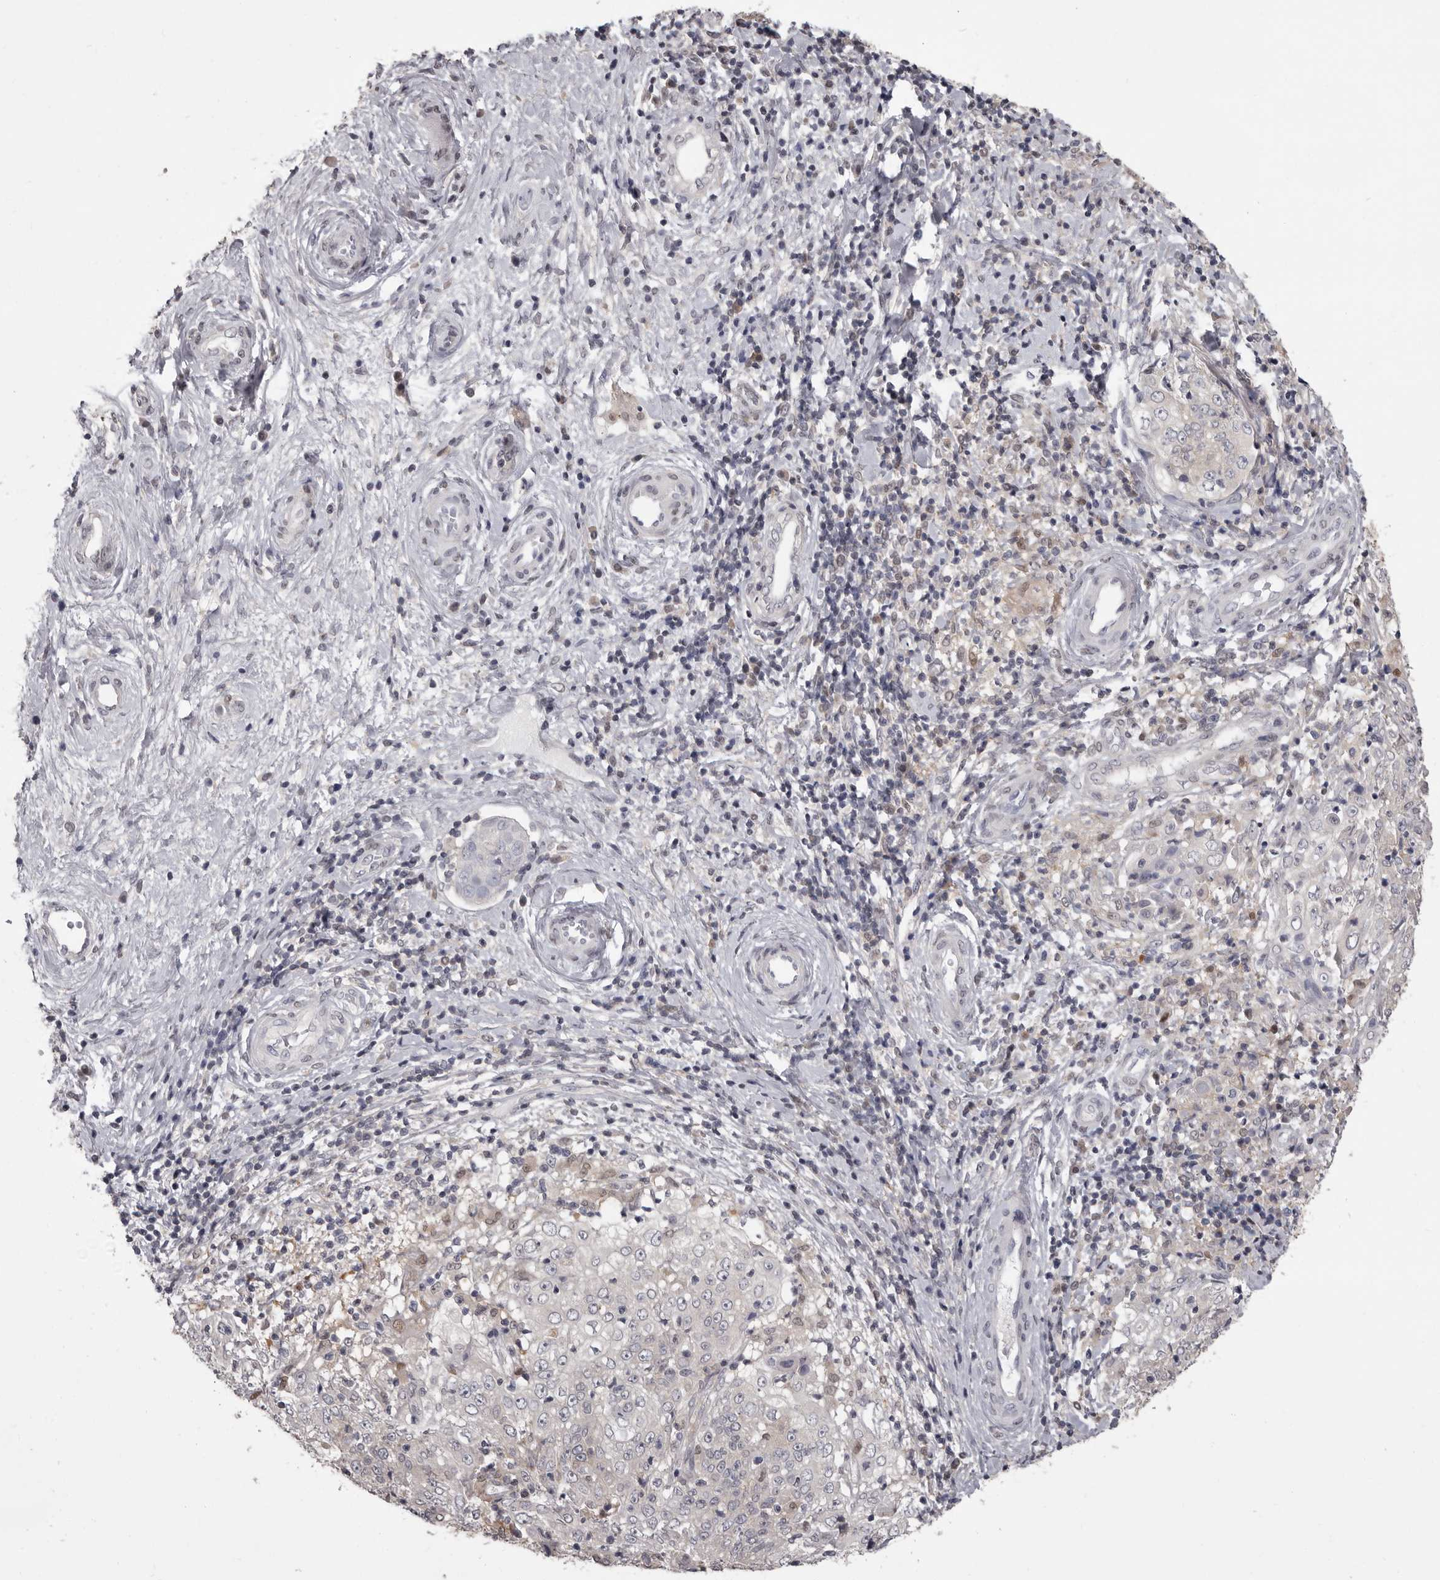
{"staining": {"intensity": "weak", "quantity": "<25%", "location": "cytoplasmic/membranous"}, "tissue": "cervical cancer", "cell_type": "Tumor cells", "image_type": "cancer", "snomed": [{"axis": "morphology", "description": "Squamous cell carcinoma, NOS"}, {"axis": "topography", "description": "Cervix"}], "caption": "A high-resolution image shows immunohistochemistry (IHC) staining of cervical cancer (squamous cell carcinoma), which reveals no significant positivity in tumor cells. (DAB immunohistochemistry visualized using brightfield microscopy, high magnification).", "gene": "MDH1", "patient": {"sex": "female", "age": 48}}